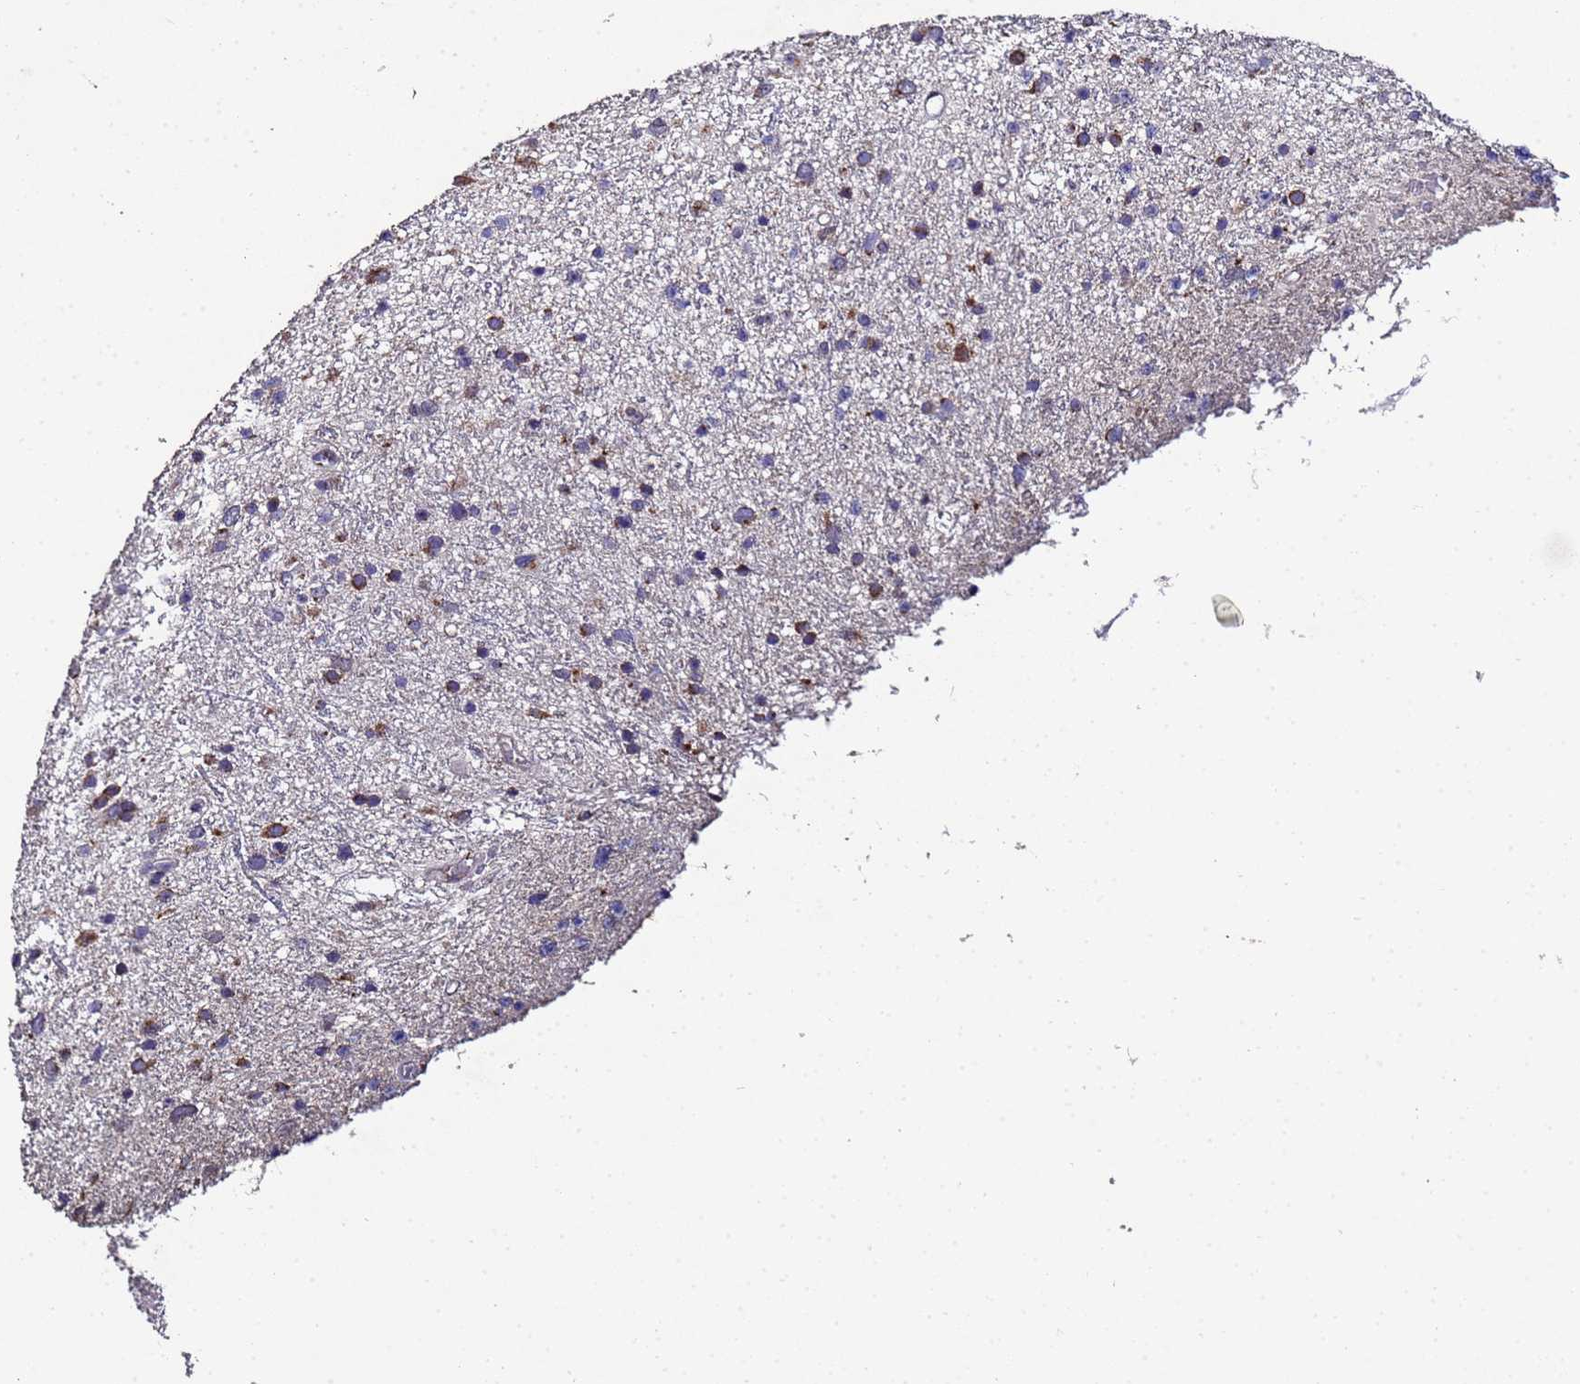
{"staining": {"intensity": "moderate", "quantity": "<25%", "location": "cytoplasmic/membranous"}, "tissue": "glioma", "cell_type": "Tumor cells", "image_type": "cancer", "snomed": [{"axis": "morphology", "description": "Glioma, malignant, Low grade"}, {"axis": "topography", "description": "Cerebral cortex"}], "caption": "A micrograph of low-grade glioma (malignant) stained for a protein shows moderate cytoplasmic/membranous brown staining in tumor cells.", "gene": "NSUN6", "patient": {"sex": "female", "age": 39}}